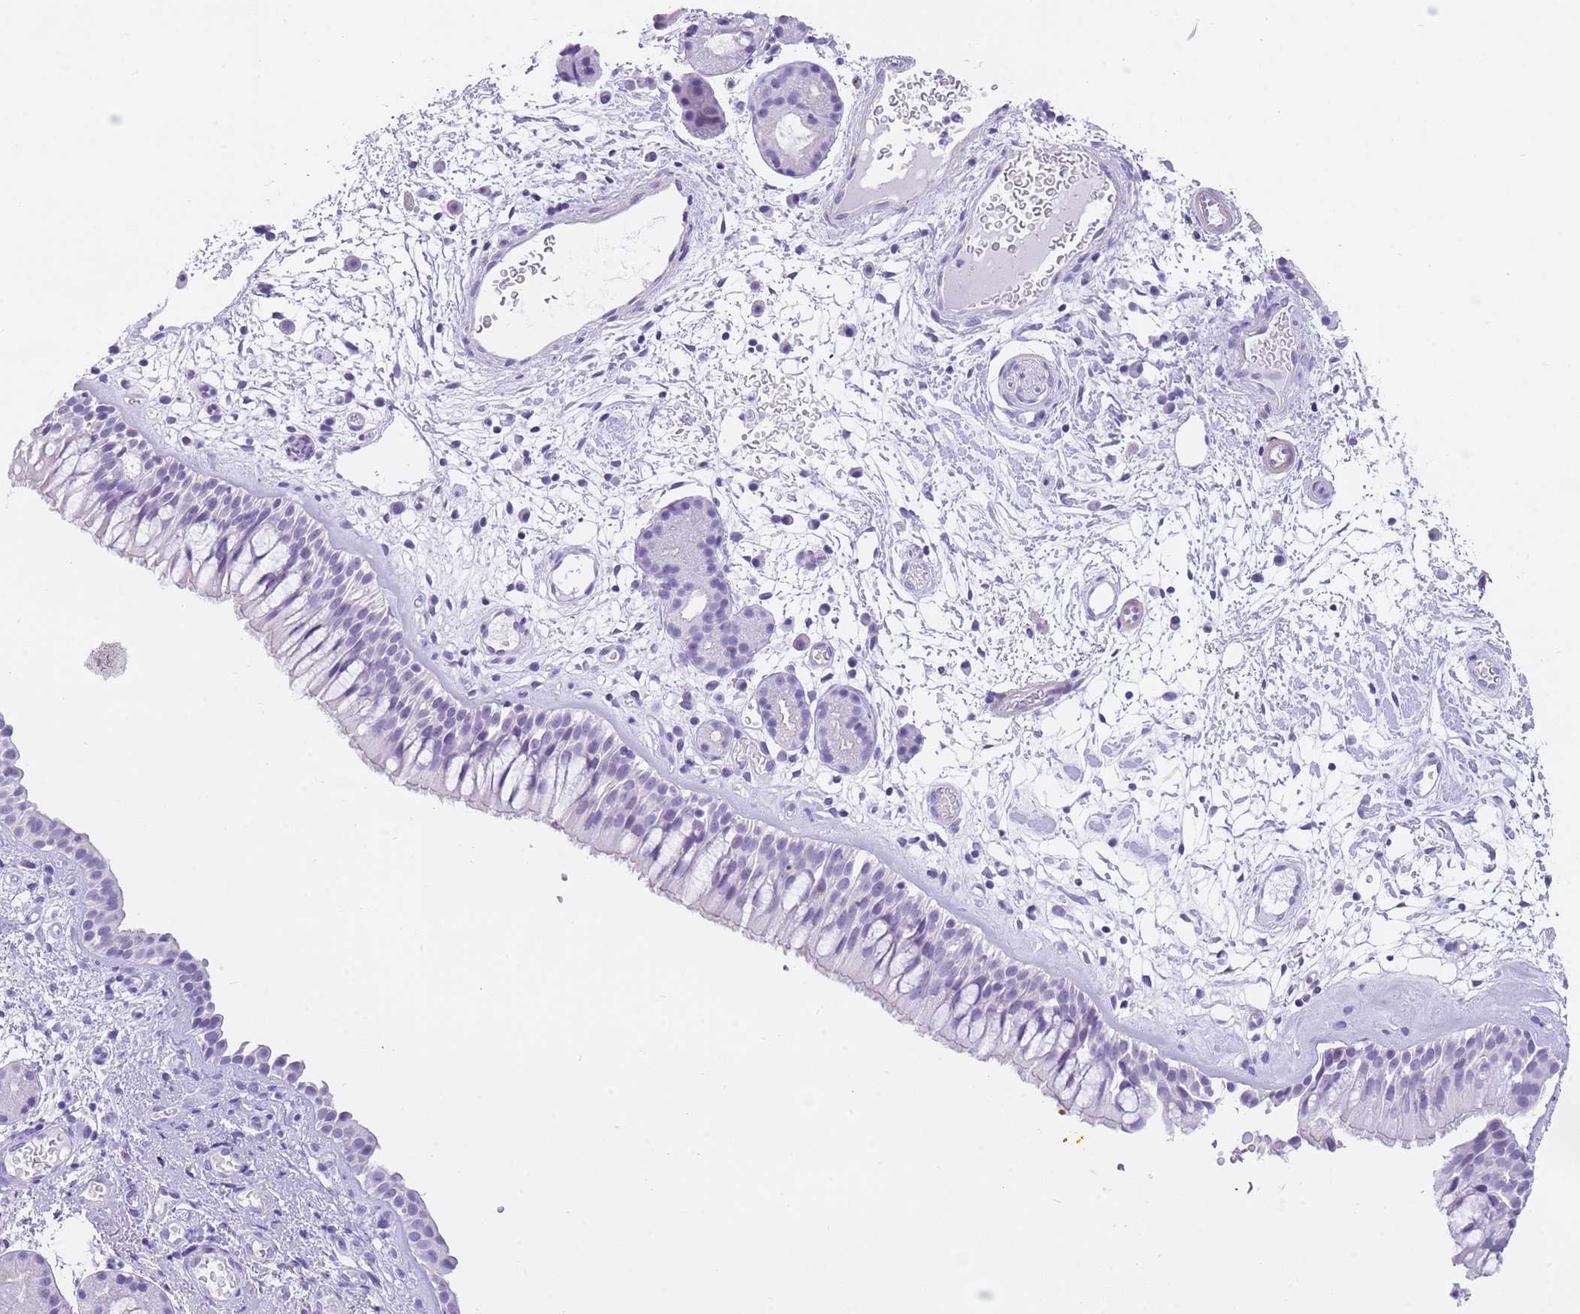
{"staining": {"intensity": "weak", "quantity": "<25%", "location": "cytoplasmic/membranous"}, "tissue": "nasopharynx", "cell_type": "Respiratory epithelial cells", "image_type": "normal", "snomed": [{"axis": "morphology", "description": "Normal tissue, NOS"}, {"axis": "topography", "description": "Nasopharynx"}], "caption": "Immunohistochemistry photomicrograph of benign human nasopharynx stained for a protein (brown), which displays no positivity in respiratory epithelial cells.", "gene": "OR11H12", "patient": {"sex": "male", "age": 65}}